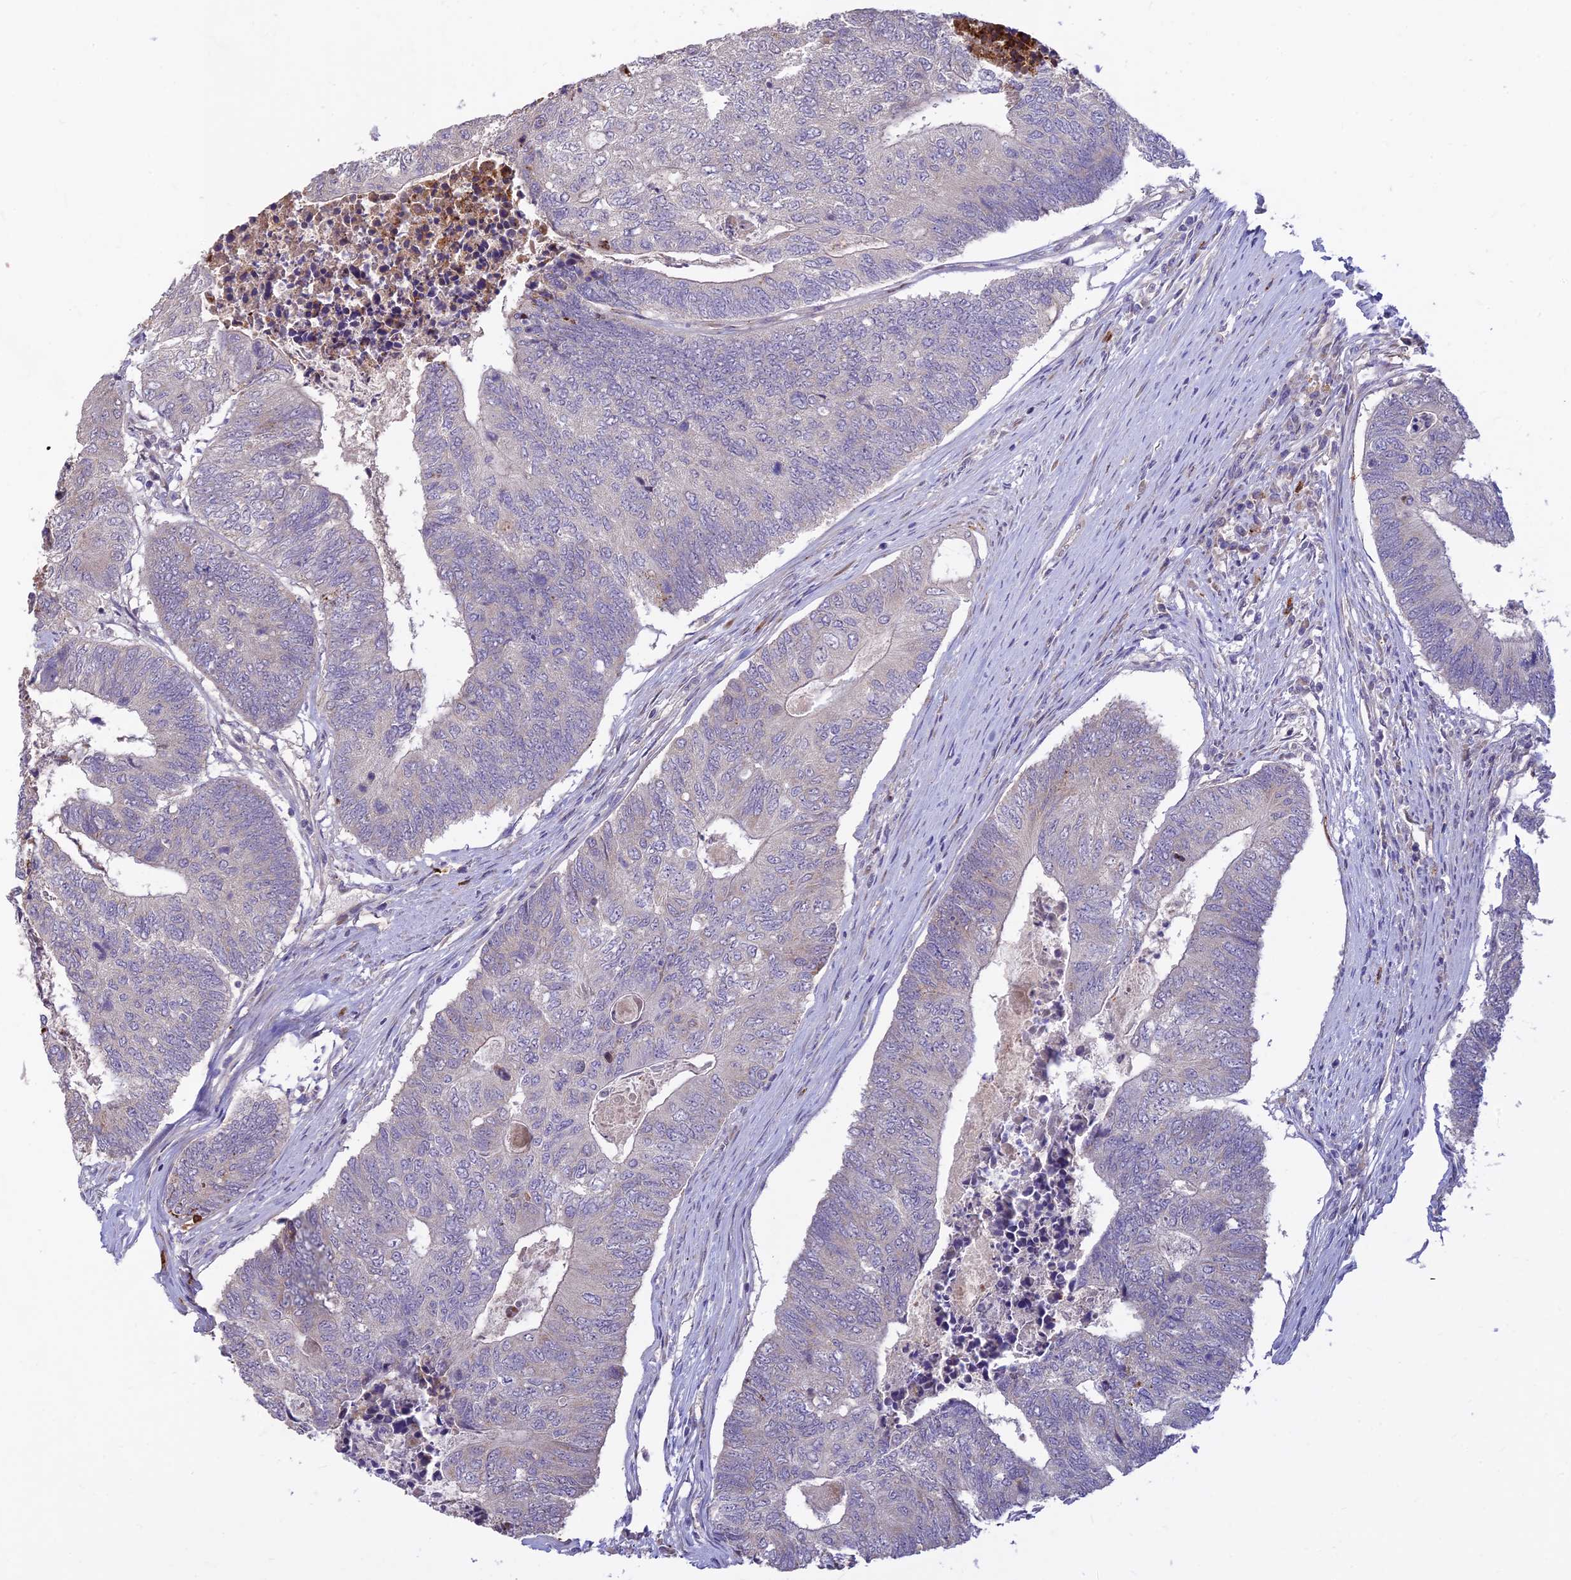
{"staining": {"intensity": "negative", "quantity": "none", "location": "none"}, "tissue": "colorectal cancer", "cell_type": "Tumor cells", "image_type": "cancer", "snomed": [{"axis": "morphology", "description": "Adenocarcinoma, NOS"}, {"axis": "topography", "description": "Colon"}], "caption": "DAB immunohistochemical staining of human colorectal cancer exhibits no significant positivity in tumor cells.", "gene": "ASPDH", "patient": {"sex": "female", "age": 67}}